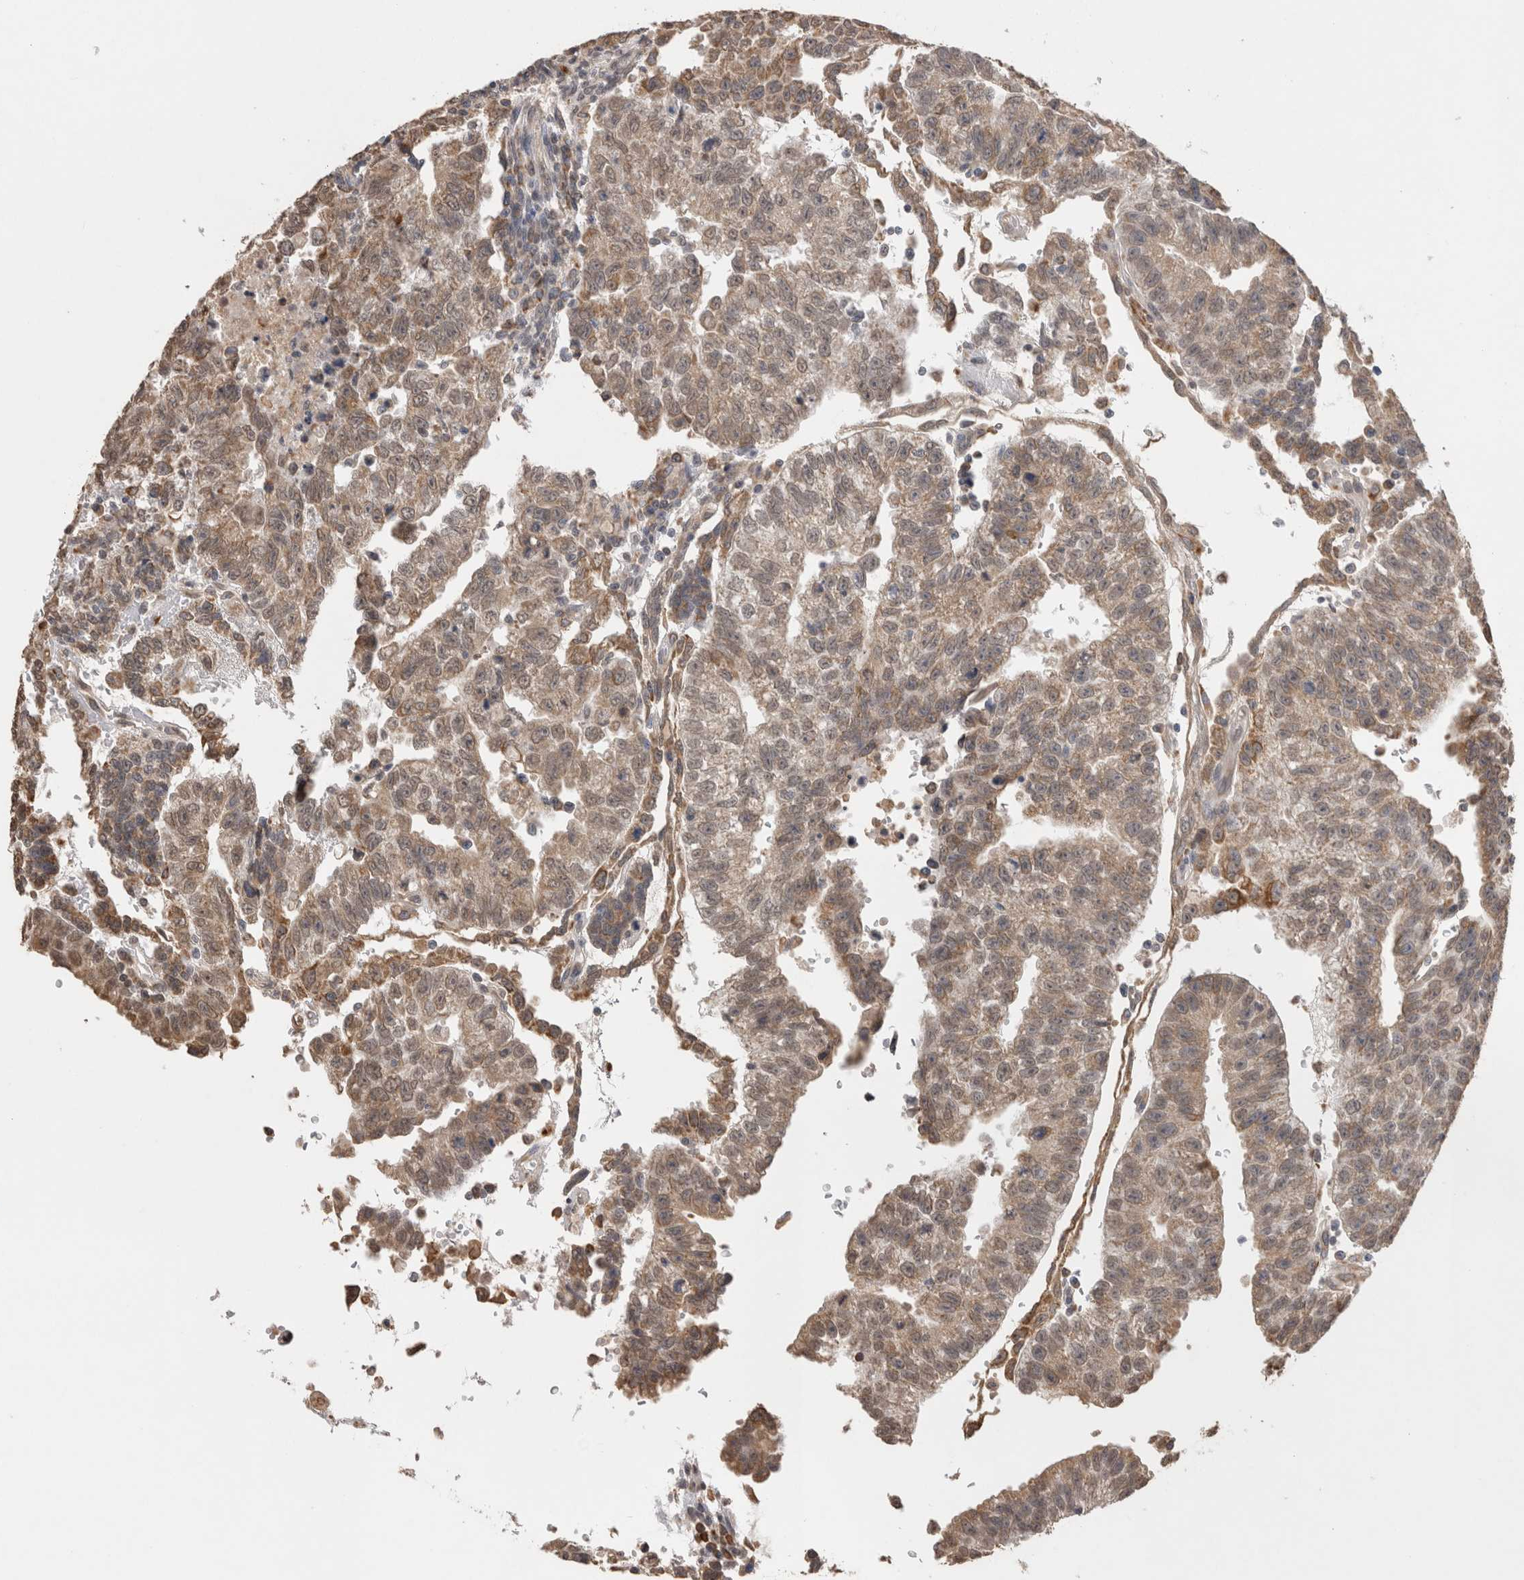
{"staining": {"intensity": "weak", "quantity": ">75%", "location": "cytoplasmic/membranous"}, "tissue": "testis cancer", "cell_type": "Tumor cells", "image_type": "cancer", "snomed": [{"axis": "morphology", "description": "Seminoma, NOS"}, {"axis": "morphology", "description": "Carcinoma, Embryonal, NOS"}, {"axis": "topography", "description": "Testis"}], "caption": "Protein staining of seminoma (testis) tissue shows weak cytoplasmic/membranous expression in about >75% of tumor cells.", "gene": "NOMO1", "patient": {"sex": "male", "age": 52}}